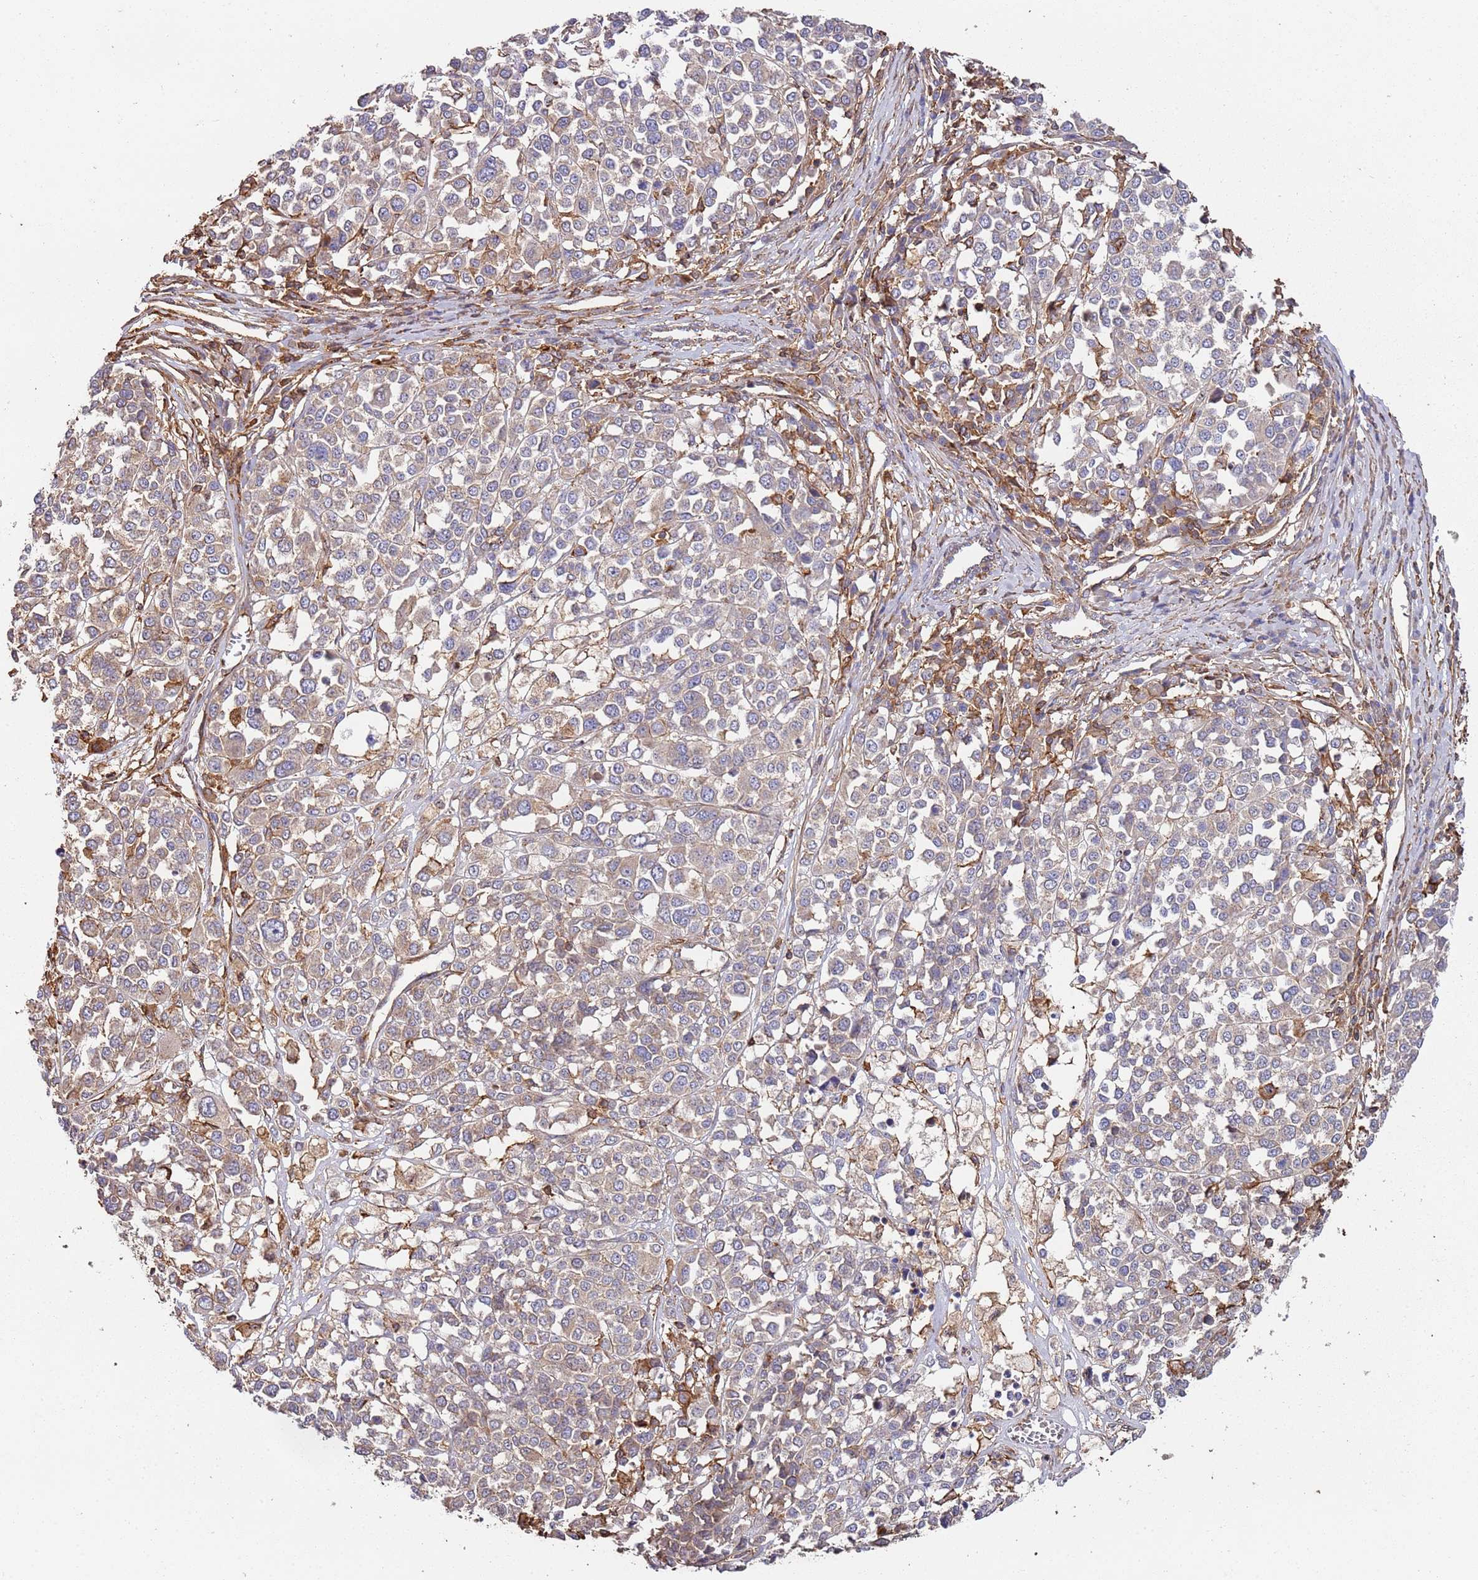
{"staining": {"intensity": "weak", "quantity": "25%-75%", "location": "cytoplasmic/membranous"}, "tissue": "melanoma", "cell_type": "Tumor cells", "image_type": "cancer", "snomed": [{"axis": "morphology", "description": "Malignant melanoma, Metastatic site"}, {"axis": "topography", "description": "Lymph node"}], "caption": "Protein staining displays weak cytoplasmic/membranous expression in approximately 25%-75% of tumor cells in melanoma. (DAB (3,3'-diaminobenzidine) IHC, brown staining for protein, blue staining for nuclei).", "gene": "CYP2U1", "patient": {"sex": "male", "age": 44}}